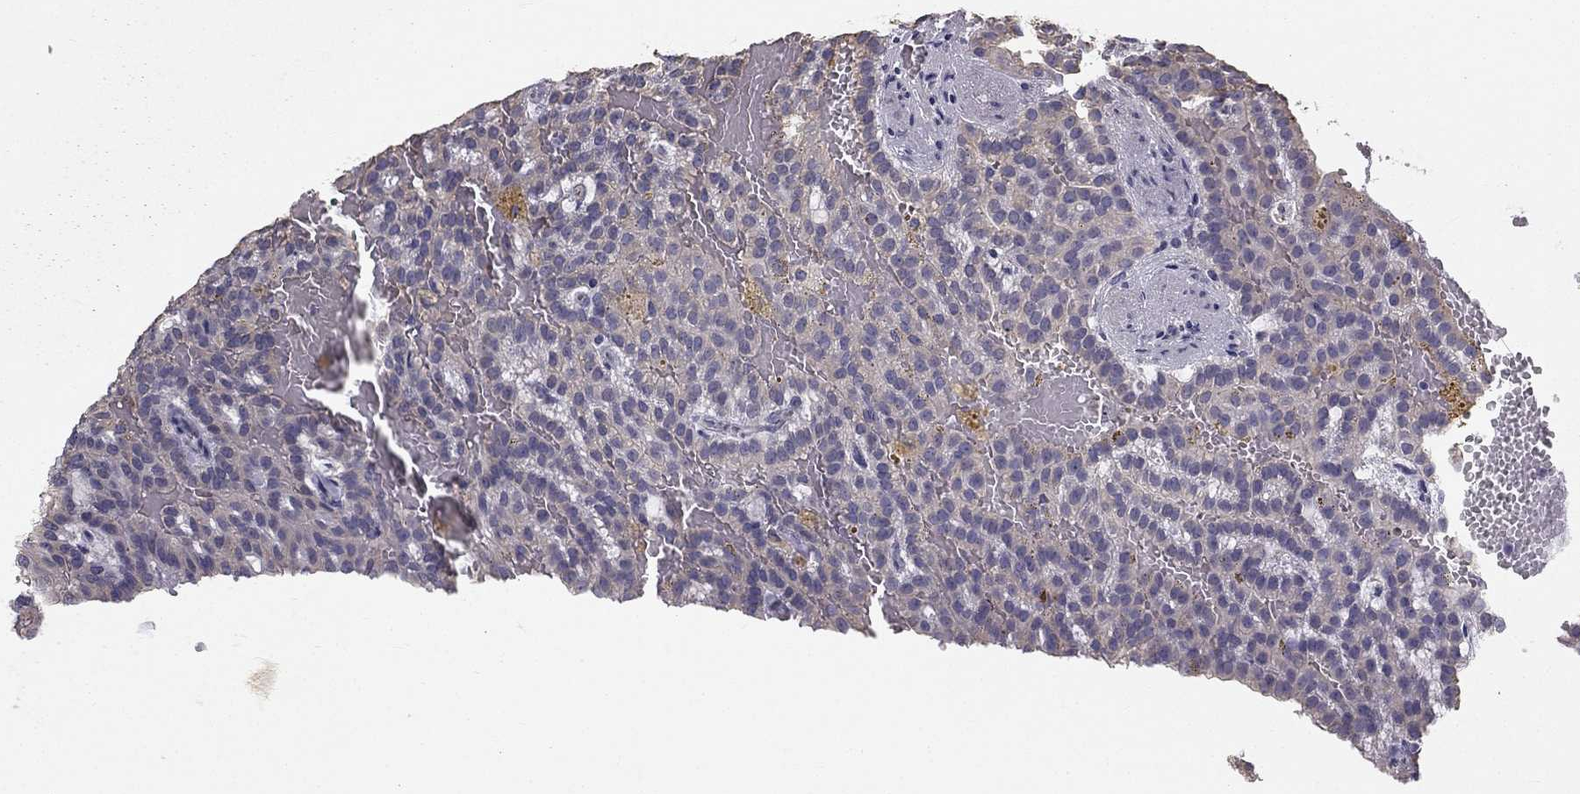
{"staining": {"intensity": "negative", "quantity": "none", "location": "none"}, "tissue": "renal cancer", "cell_type": "Tumor cells", "image_type": "cancer", "snomed": [{"axis": "morphology", "description": "Adenocarcinoma, NOS"}, {"axis": "topography", "description": "Kidney"}], "caption": "Immunohistochemical staining of renal cancer reveals no significant expression in tumor cells.", "gene": "CCDC40", "patient": {"sex": "male", "age": 63}}